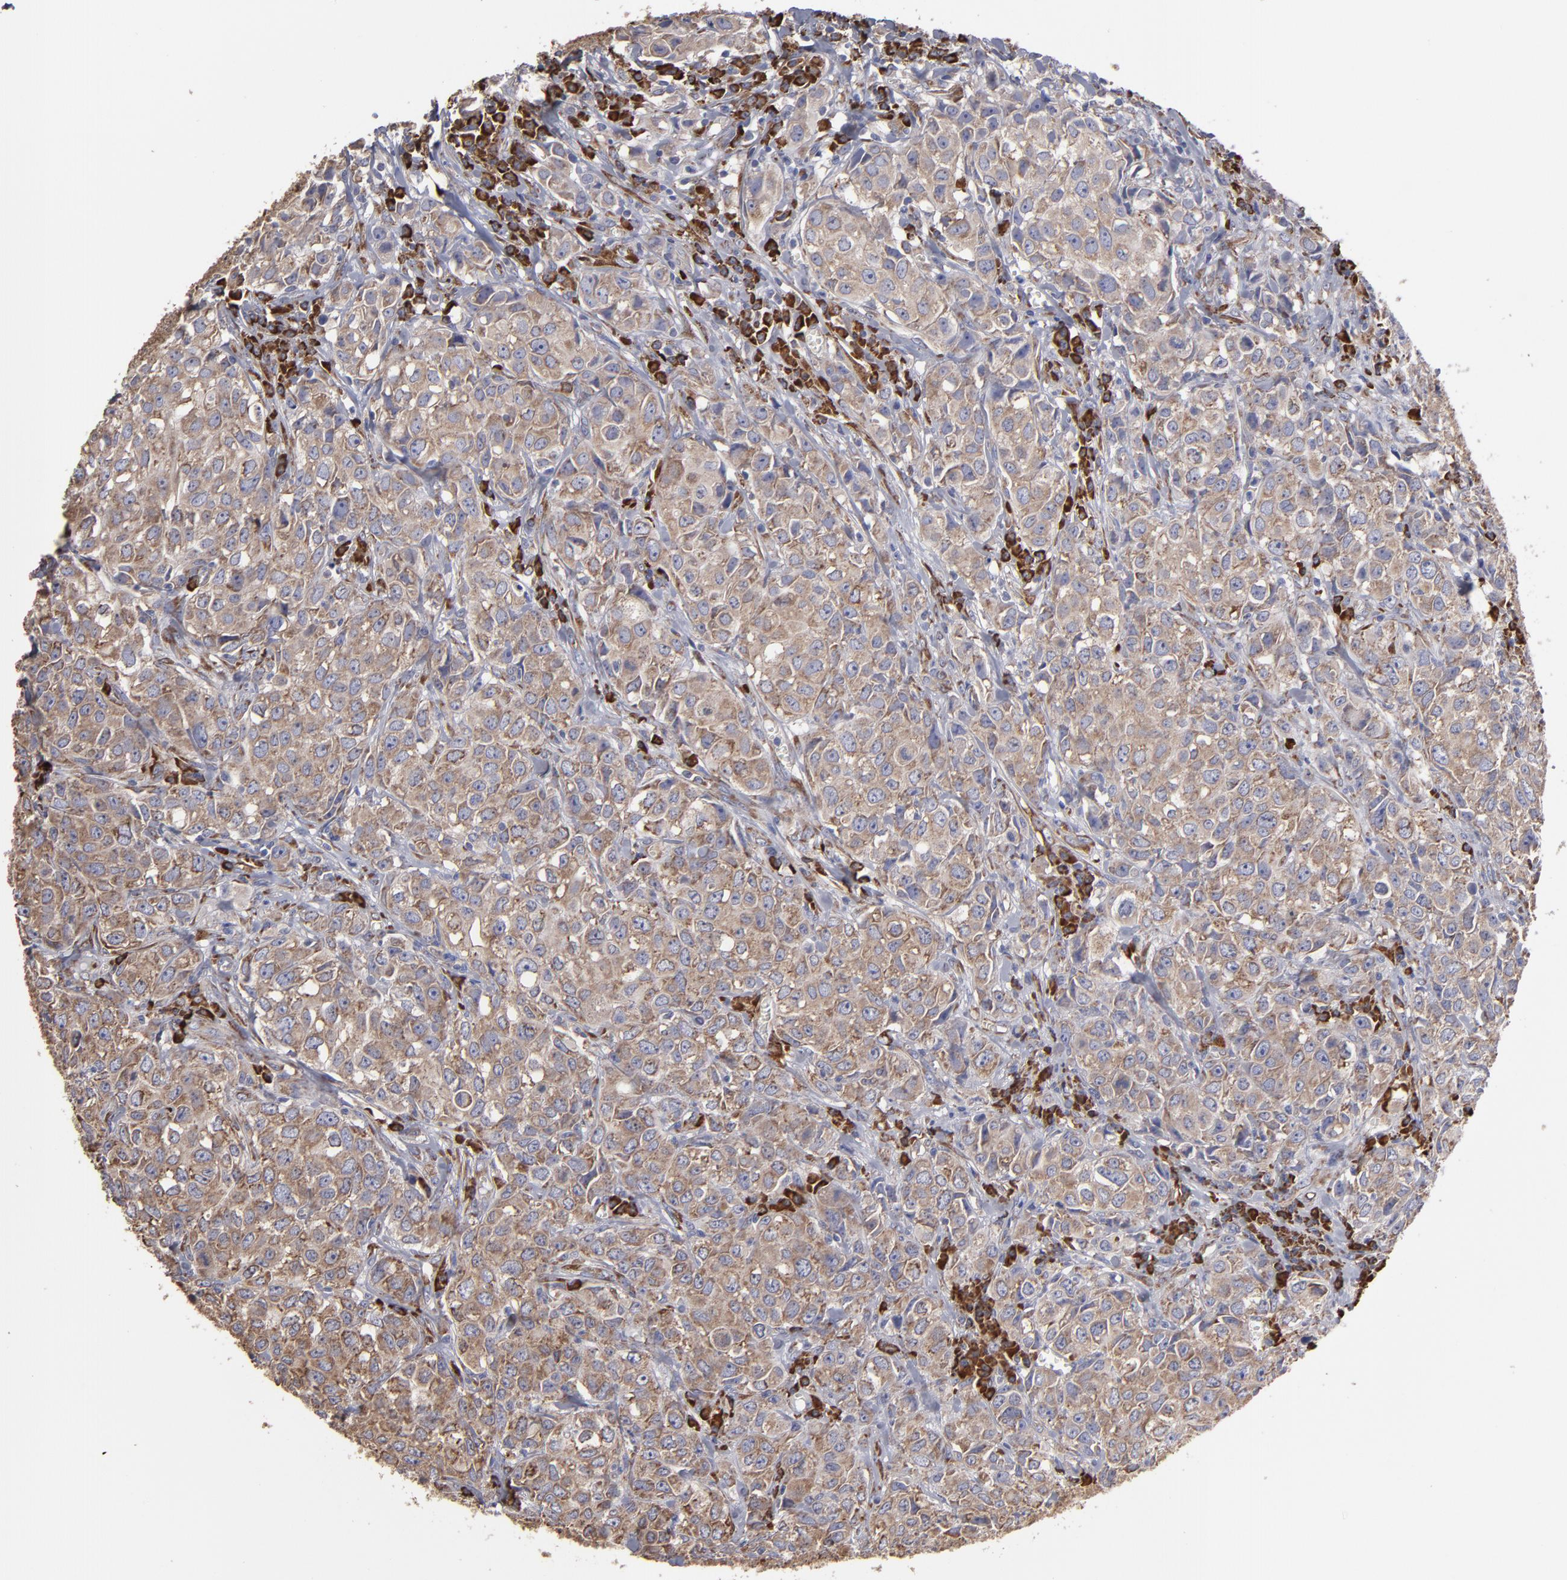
{"staining": {"intensity": "moderate", "quantity": ">75%", "location": "cytoplasmic/membranous"}, "tissue": "urothelial cancer", "cell_type": "Tumor cells", "image_type": "cancer", "snomed": [{"axis": "morphology", "description": "Urothelial carcinoma, High grade"}, {"axis": "topography", "description": "Urinary bladder"}], "caption": "Human high-grade urothelial carcinoma stained for a protein (brown) displays moderate cytoplasmic/membranous positive positivity in approximately >75% of tumor cells.", "gene": "SND1", "patient": {"sex": "female", "age": 75}}